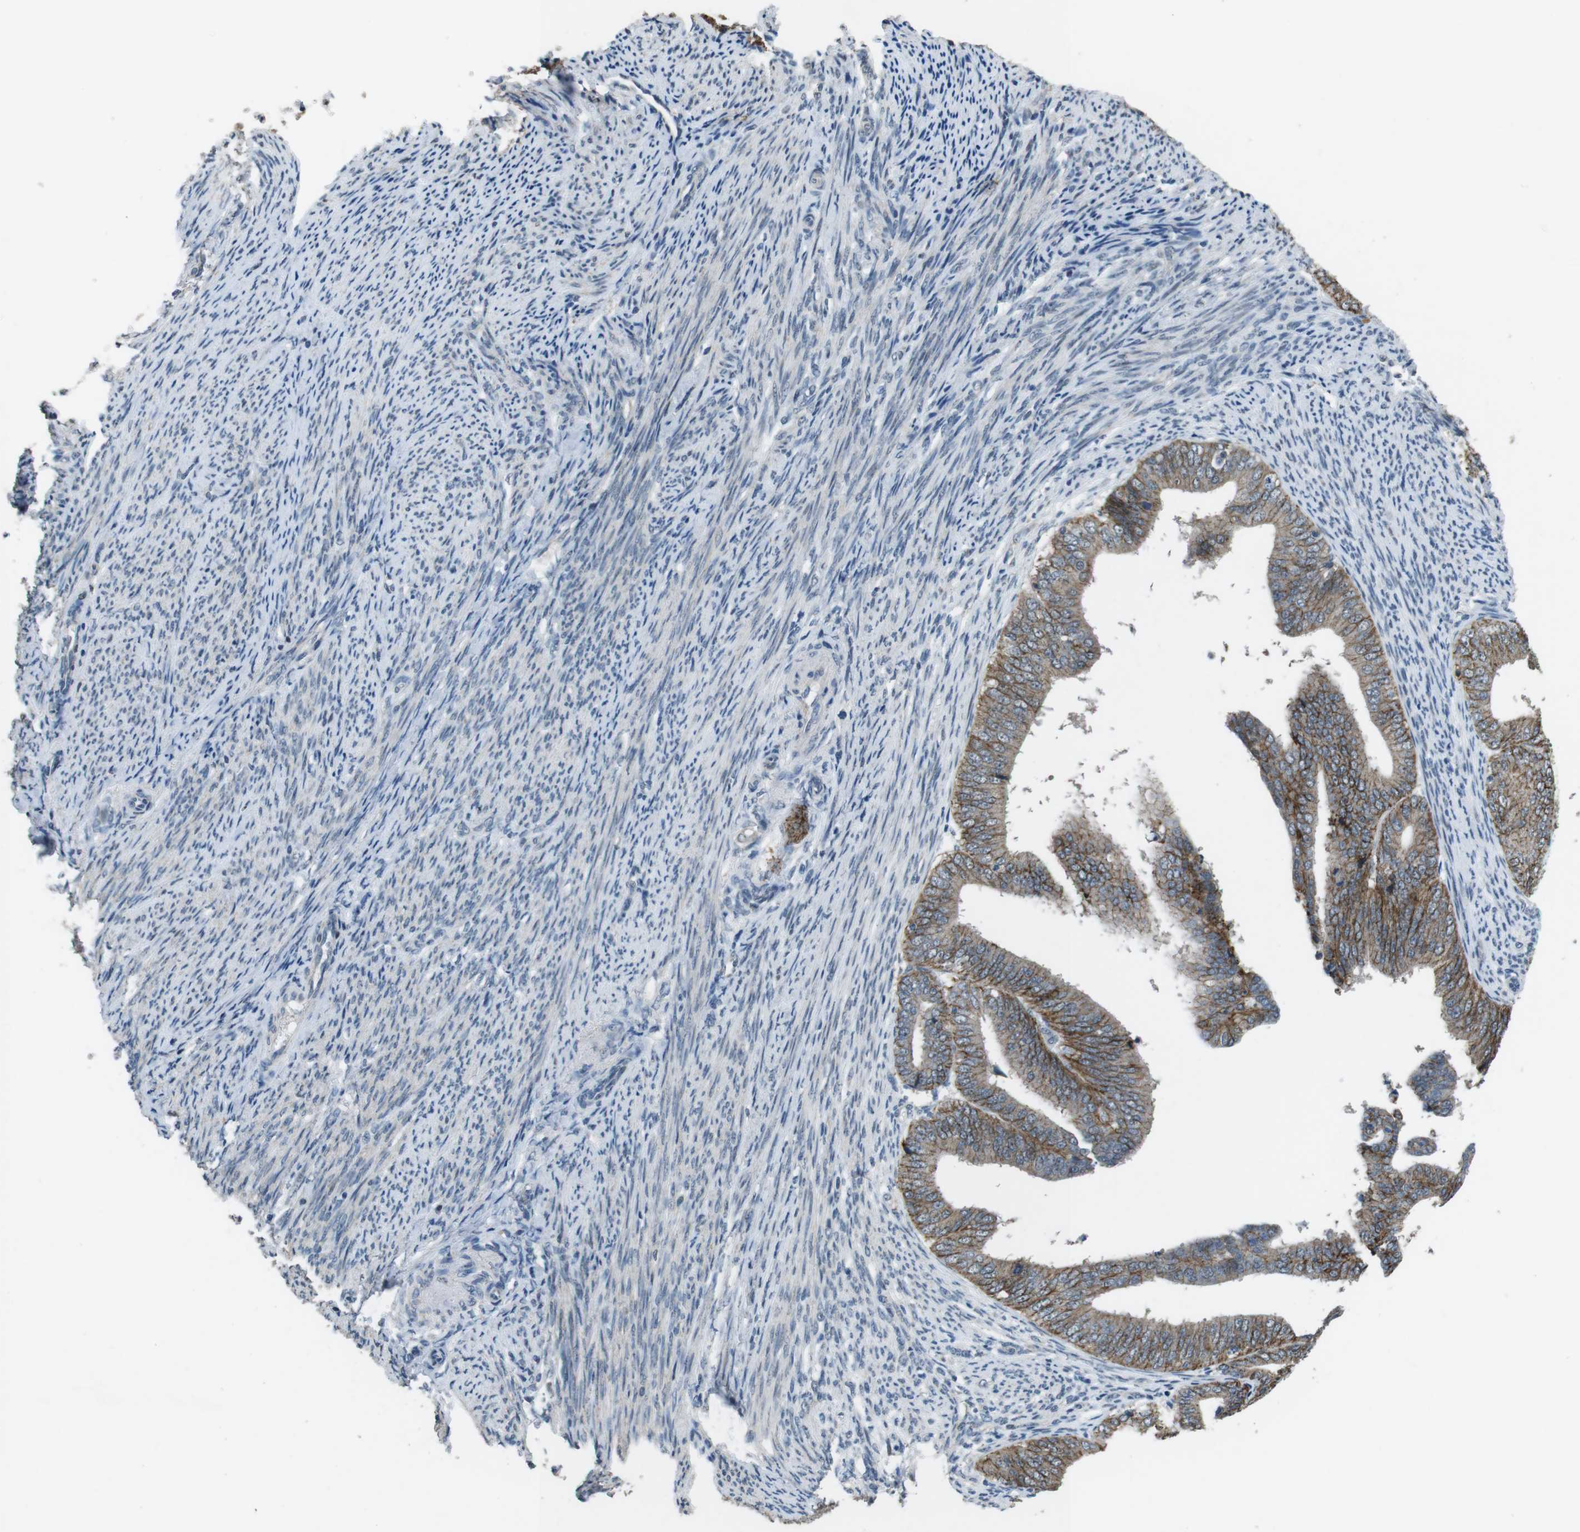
{"staining": {"intensity": "strong", "quantity": ">75%", "location": "cytoplasmic/membranous"}, "tissue": "endometrial cancer", "cell_type": "Tumor cells", "image_type": "cancer", "snomed": [{"axis": "morphology", "description": "Adenocarcinoma, NOS"}, {"axis": "topography", "description": "Endometrium"}], "caption": "About >75% of tumor cells in human endometrial adenocarcinoma demonstrate strong cytoplasmic/membranous protein positivity as visualized by brown immunohistochemical staining.", "gene": "CLDN7", "patient": {"sex": "female", "age": 63}}